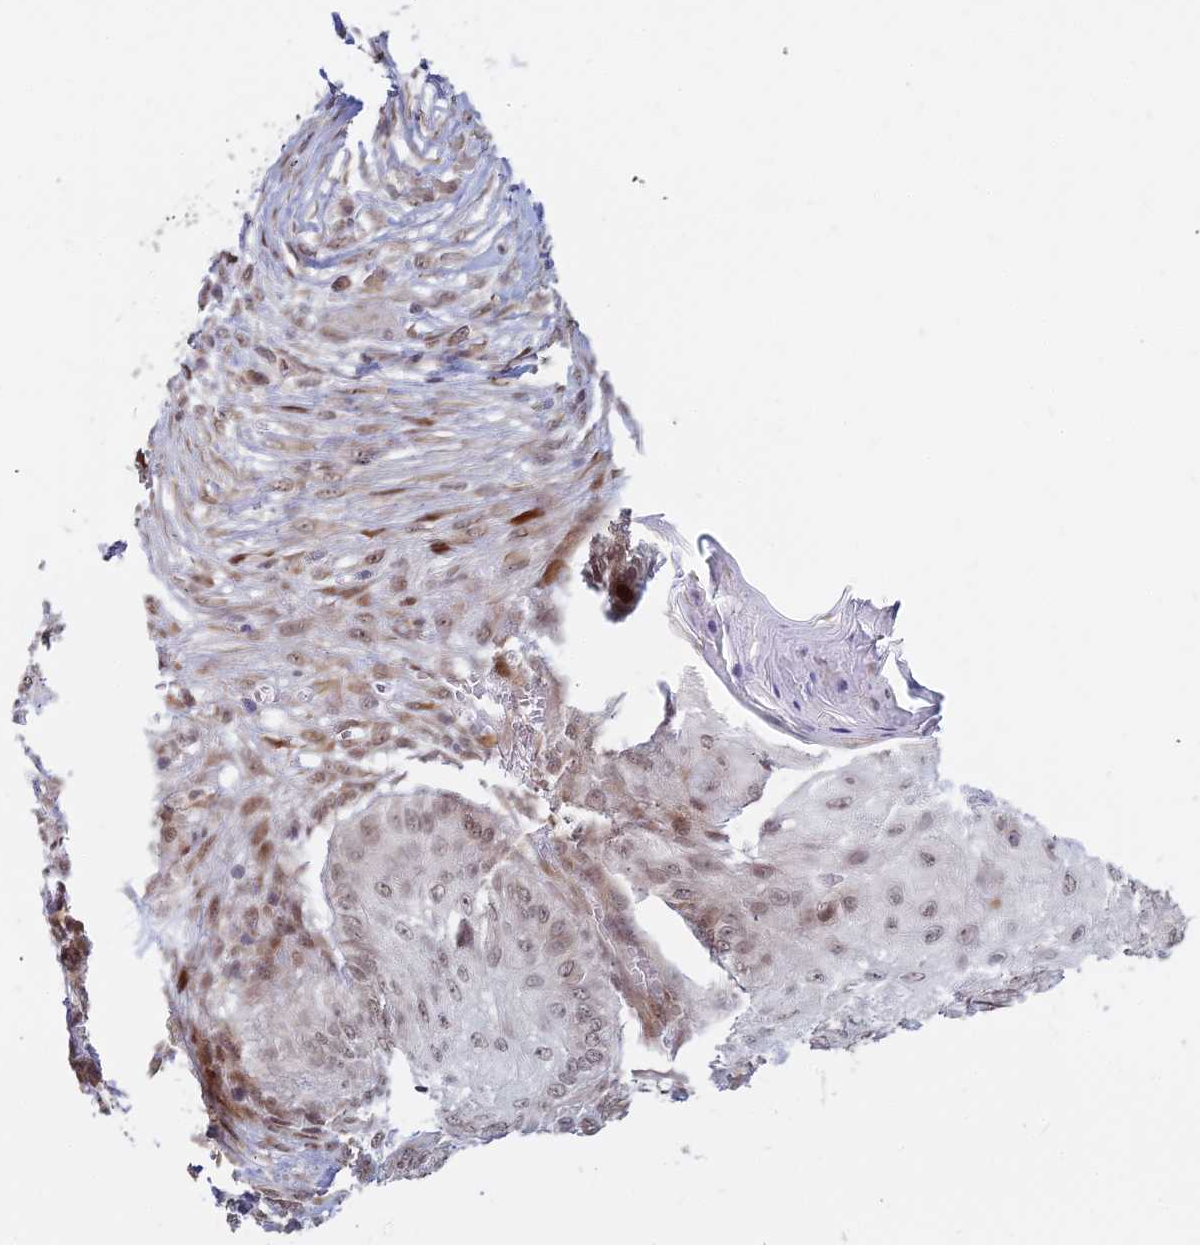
{"staining": {"intensity": "moderate", "quantity": ">75%", "location": "nuclear"}, "tissue": "skin cancer", "cell_type": "Tumor cells", "image_type": "cancer", "snomed": [{"axis": "morphology", "description": "Squamous cell carcinoma, NOS"}, {"axis": "topography", "description": "Skin"}], "caption": "Immunohistochemistry (DAB) staining of human skin cancer (squamous cell carcinoma) shows moderate nuclear protein staining in about >75% of tumor cells. (DAB = brown stain, brightfield microscopy at high magnification).", "gene": "ABCA2", "patient": {"sex": "male", "age": 70}}